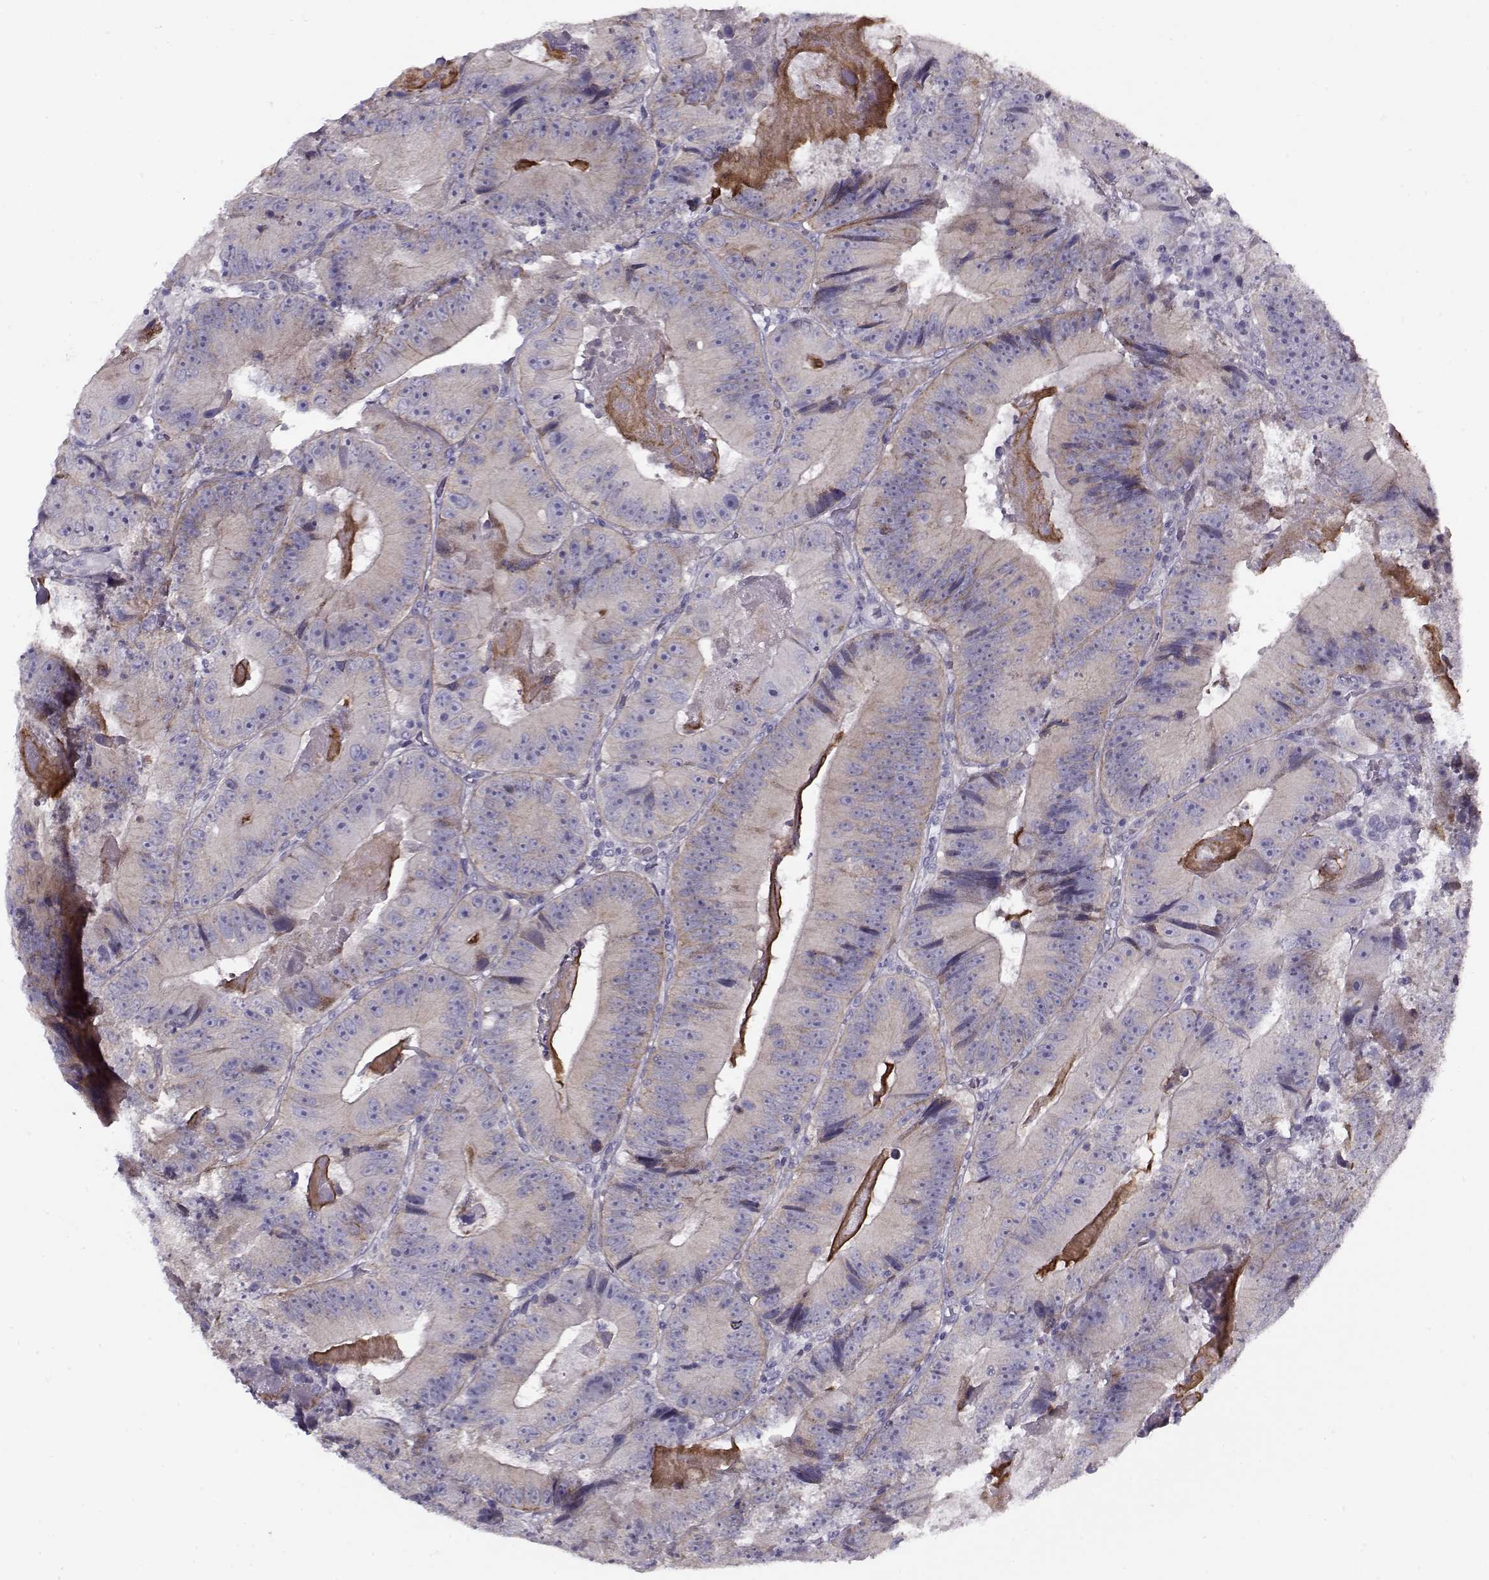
{"staining": {"intensity": "weak", "quantity": ">75%", "location": "cytoplasmic/membranous"}, "tissue": "colorectal cancer", "cell_type": "Tumor cells", "image_type": "cancer", "snomed": [{"axis": "morphology", "description": "Adenocarcinoma, NOS"}, {"axis": "topography", "description": "Colon"}], "caption": "Immunohistochemistry (IHC) histopathology image of human colorectal cancer stained for a protein (brown), which demonstrates low levels of weak cytoplasmic/membranous staining in about >75% of tumor cells.", "gene": "PP2D1", "patient": {"sex": "female", "age": 86}}